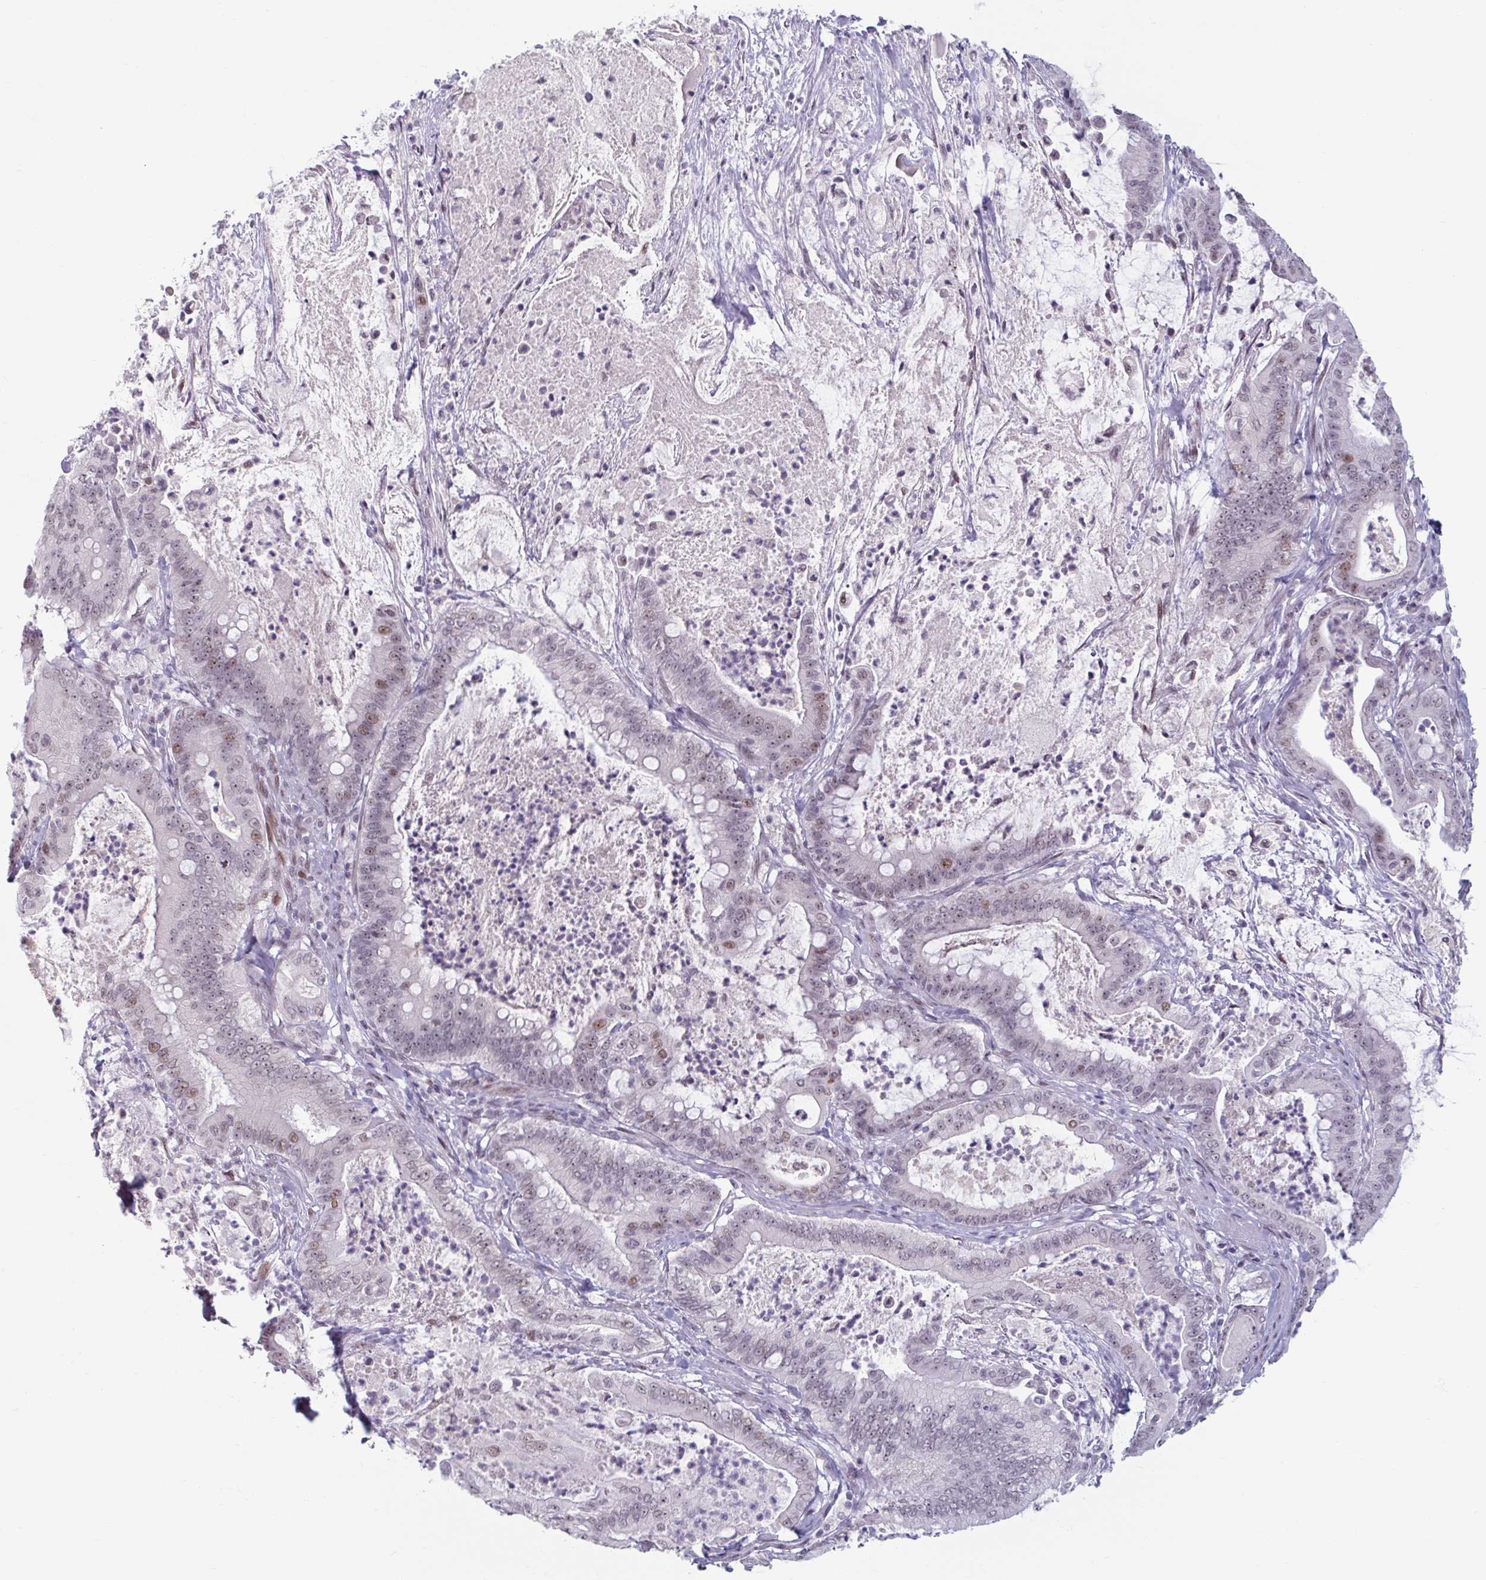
{"staining": {"intensity": "moderate", "quantity": "<25%", "location": "nuclear"}, "tissue": "pancreatic cancer", "cell_type": "Tumor cells", "image_type": "cancer", "snomed": [{"axis": "morphology", "description": "Adenocarcinoma, NOS"}, {"axis": "topography", "description": "Pancreas"}], "caption": "Tumor cells display low levels of moderate nuclear staining in approximately <25% of cells in human adenocarcinoma (pancreatic).", "gene": "HSD17B6", "patient": {"sex": "male", "age": 71}}